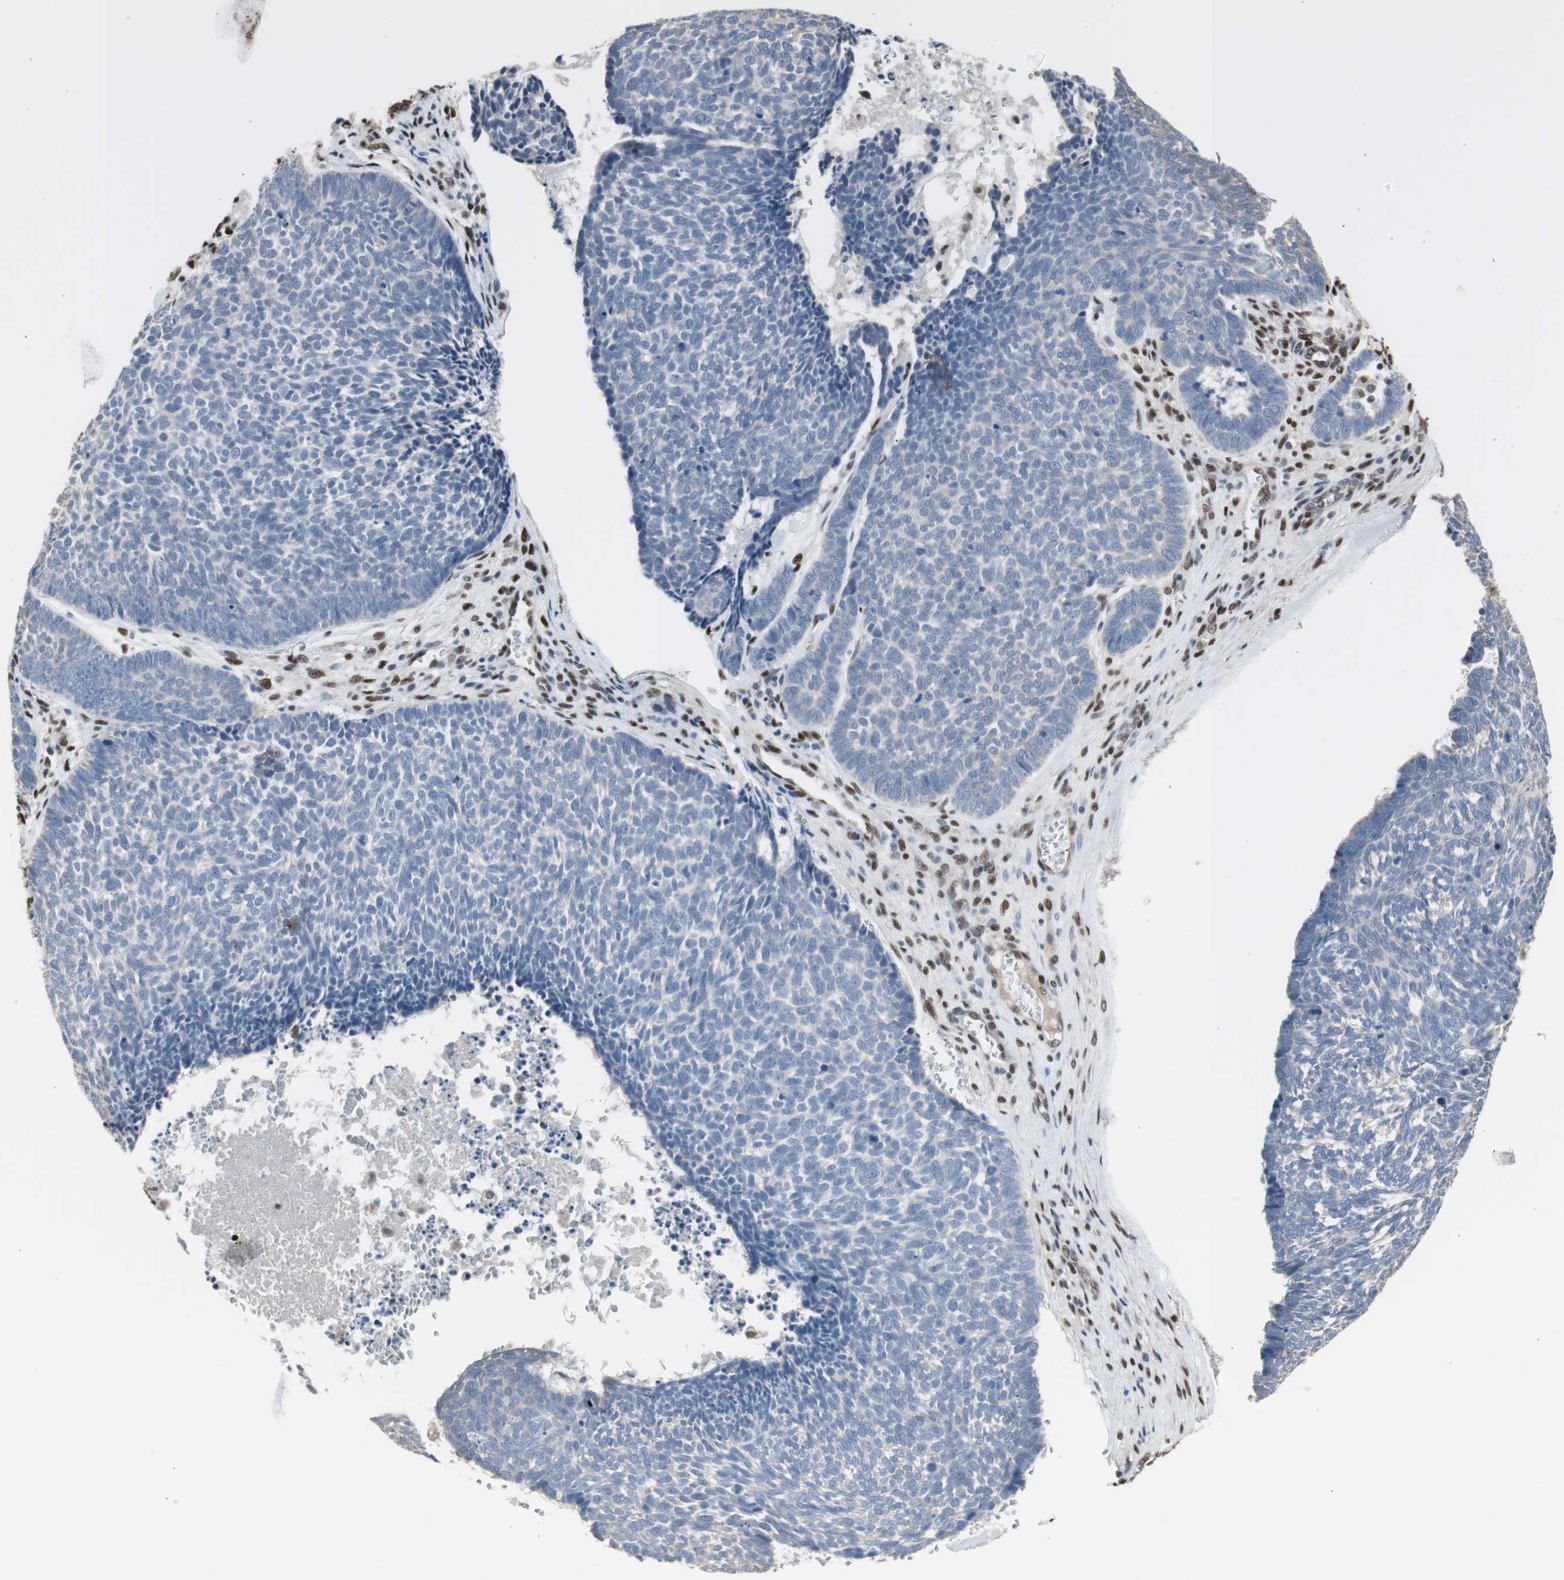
{"staining": {"intensity": "negative", "quantity": "none", "location": "none"}, "tissue": "skin cancer", "cell_type": "Tumor cells", "image_type": "cancer", "snomed": [{"axis": "morphology", "description": "Basal cell carcinoma"}, {"axis": "topography", "description": "Skin"}], "caption": "This is an immunohistochemistry photomicrograph of human skin basal cell carcinoma. There is no positivity in tumor cells.", "gene": "PML", "patient": {"sex": "male", "age": 84}}